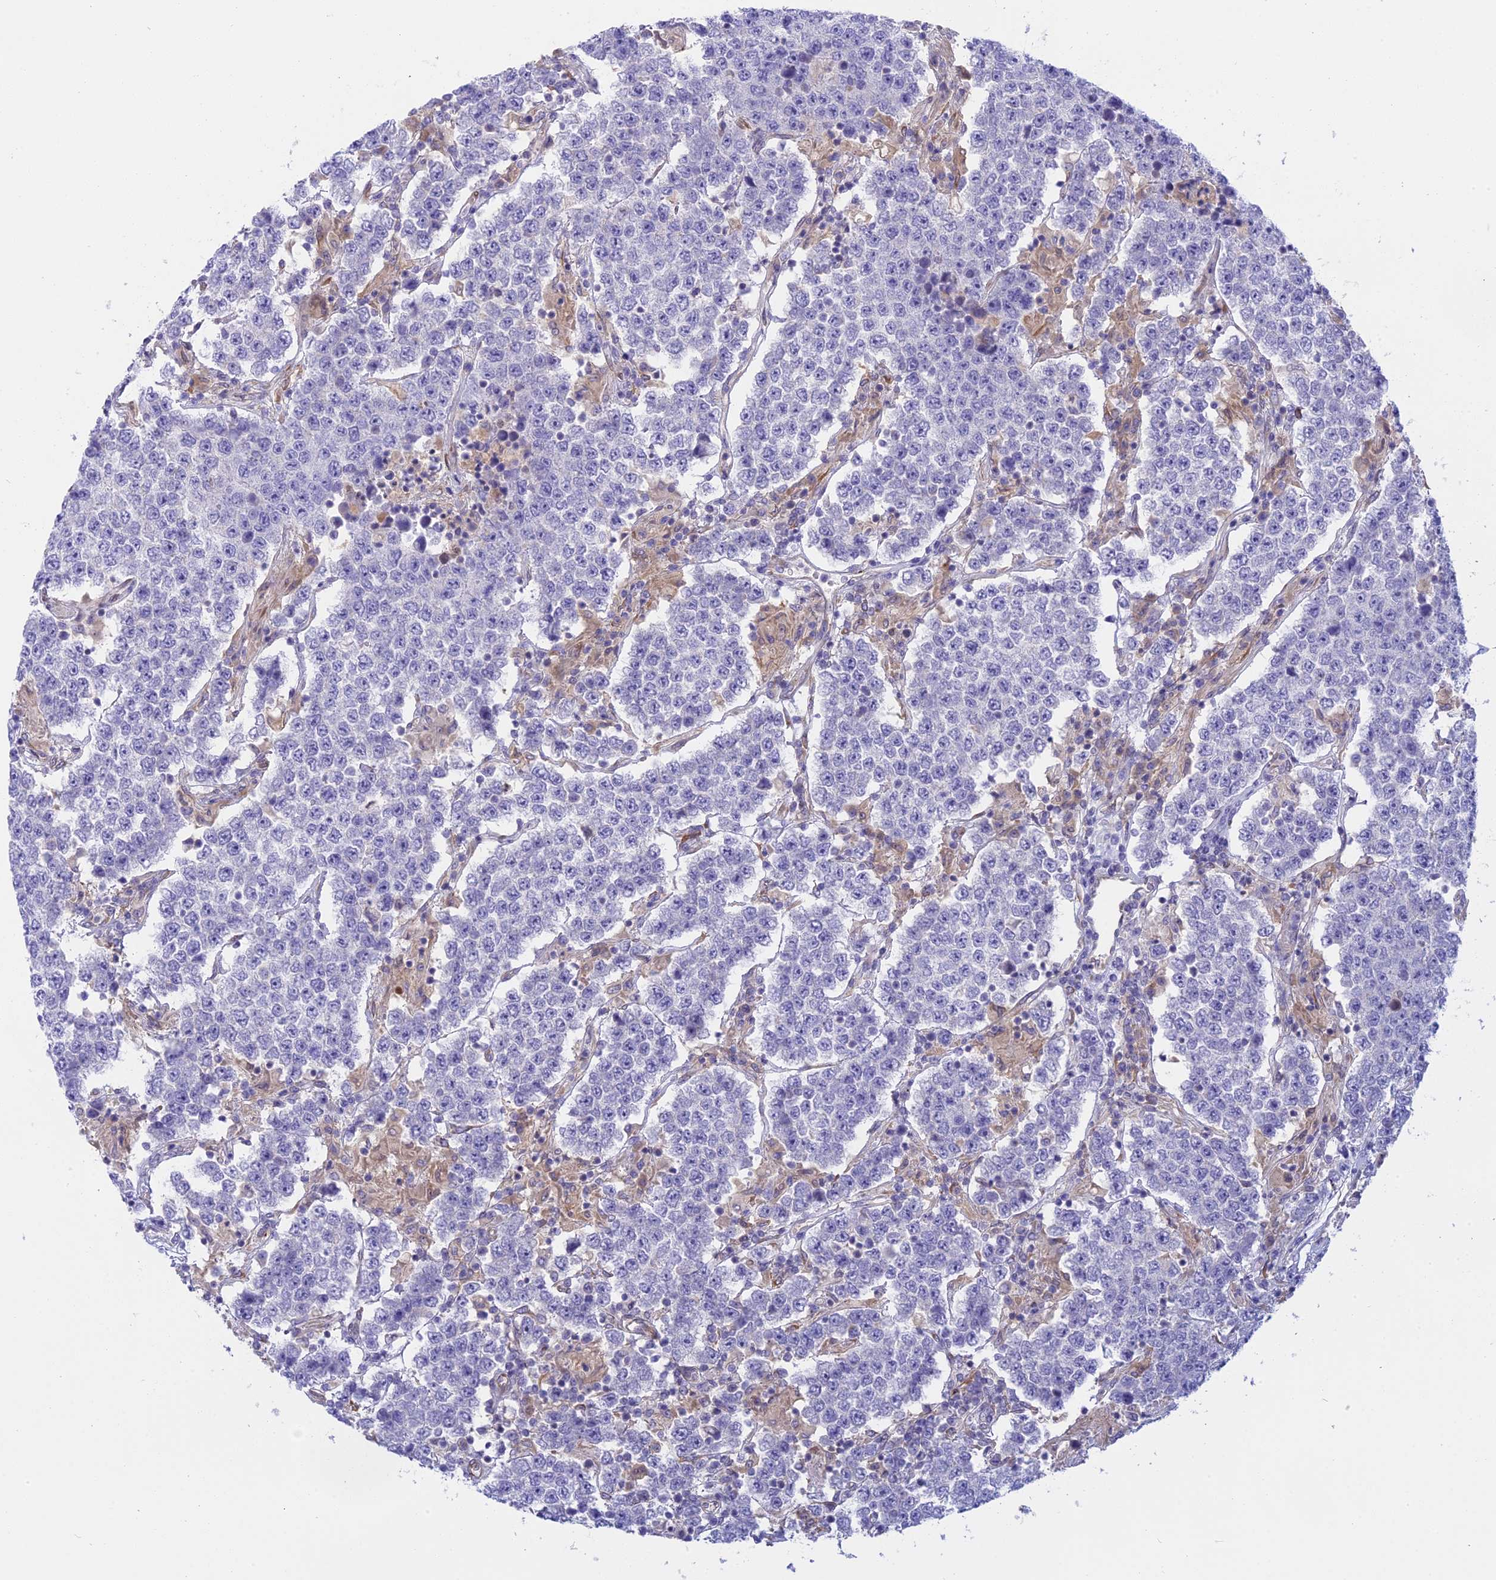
{"staining": {"intensity": "negative", "quantity": "none", "location": "none"}, "tissue": "testis cancer", "cell_type": "Tumor cells", "image_type": "cancer", "snomed": [{"axis": "morphology", "description": "Normal tissue, NOS"}, {"axis": "morphology", "description": "Urothelial carcinoma, High grade"}, {"axis": "morphology", "description": "Seminoma, NOS"}, {"axis": "morphology", "description": "Carcinoma, Embryonal, NOS"}, {"axis": "topography", "description": "Urinary bladder"}, {"axis": "topography", "description": "Testis"}], "caption": "This is an immunohistochemistry histopathology image of human testis cancer (high-grade urothelial carcinoma). There is no expression in tumor cells.", "gene": "TLCD1", "patient": {"sex": "male", "age": 41}}